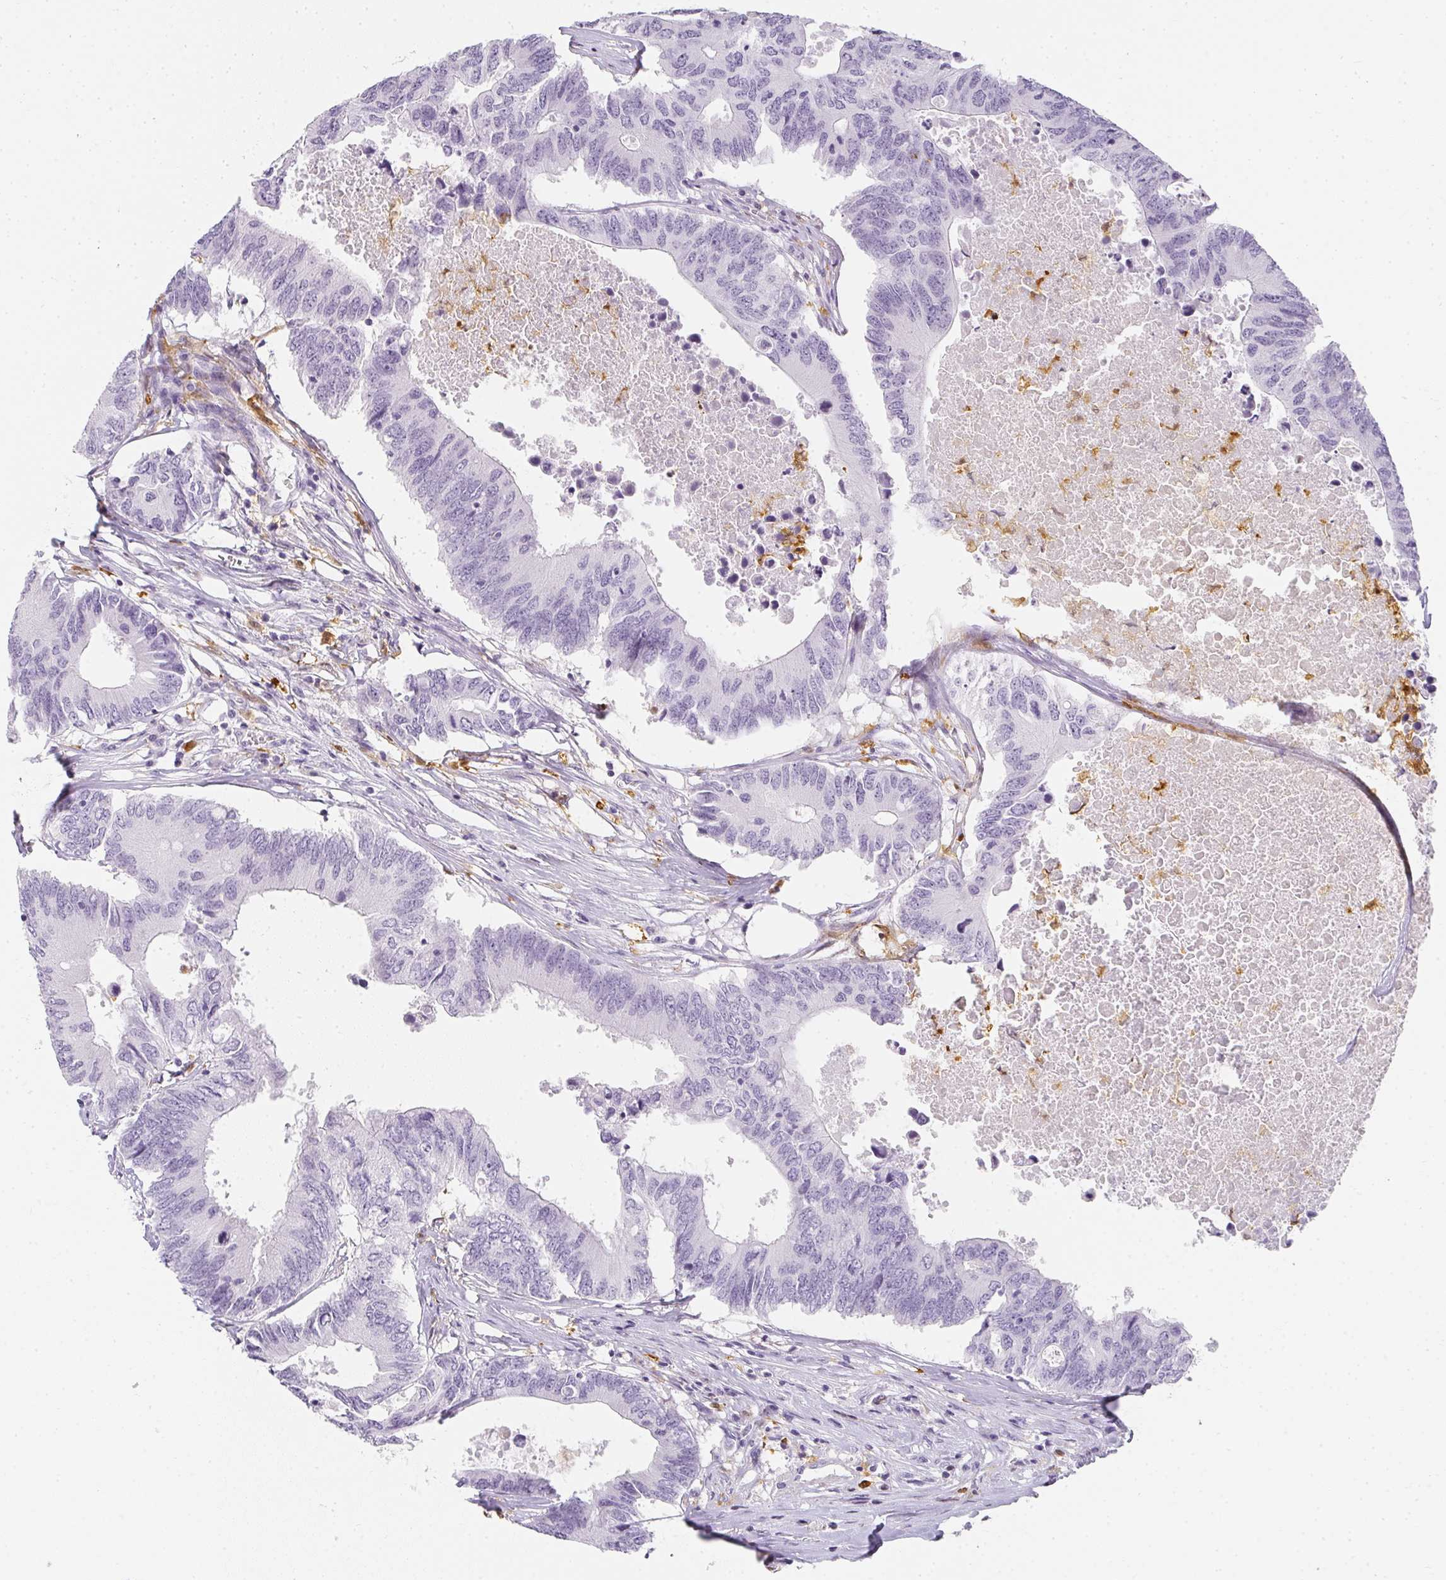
{"staining": {"intensity": "negative", "quantity": "none", "location": "none"}, "tissue": "colorectal cancer", "cell_type": "Tumor cells", "image_type": "cancer", "snomed": [{"axis": "morphology", "description": "Adenocarcinoma, NOS"}, {"axis": "topography", "description": "Colon"}], "caption": "Immunohistochemical staining of human colorectal adenocarcinoma displays no significant positivity in tumor cells. (Stains: DAB (3,3'-diaminobenzidine) immunohistochemistry (IHC) with hematoxylin counter stain, Microscopy: brightfield microscopy at high magnification).", "gene": "HK3", "patient": {"sex": "male", "age": 71}}